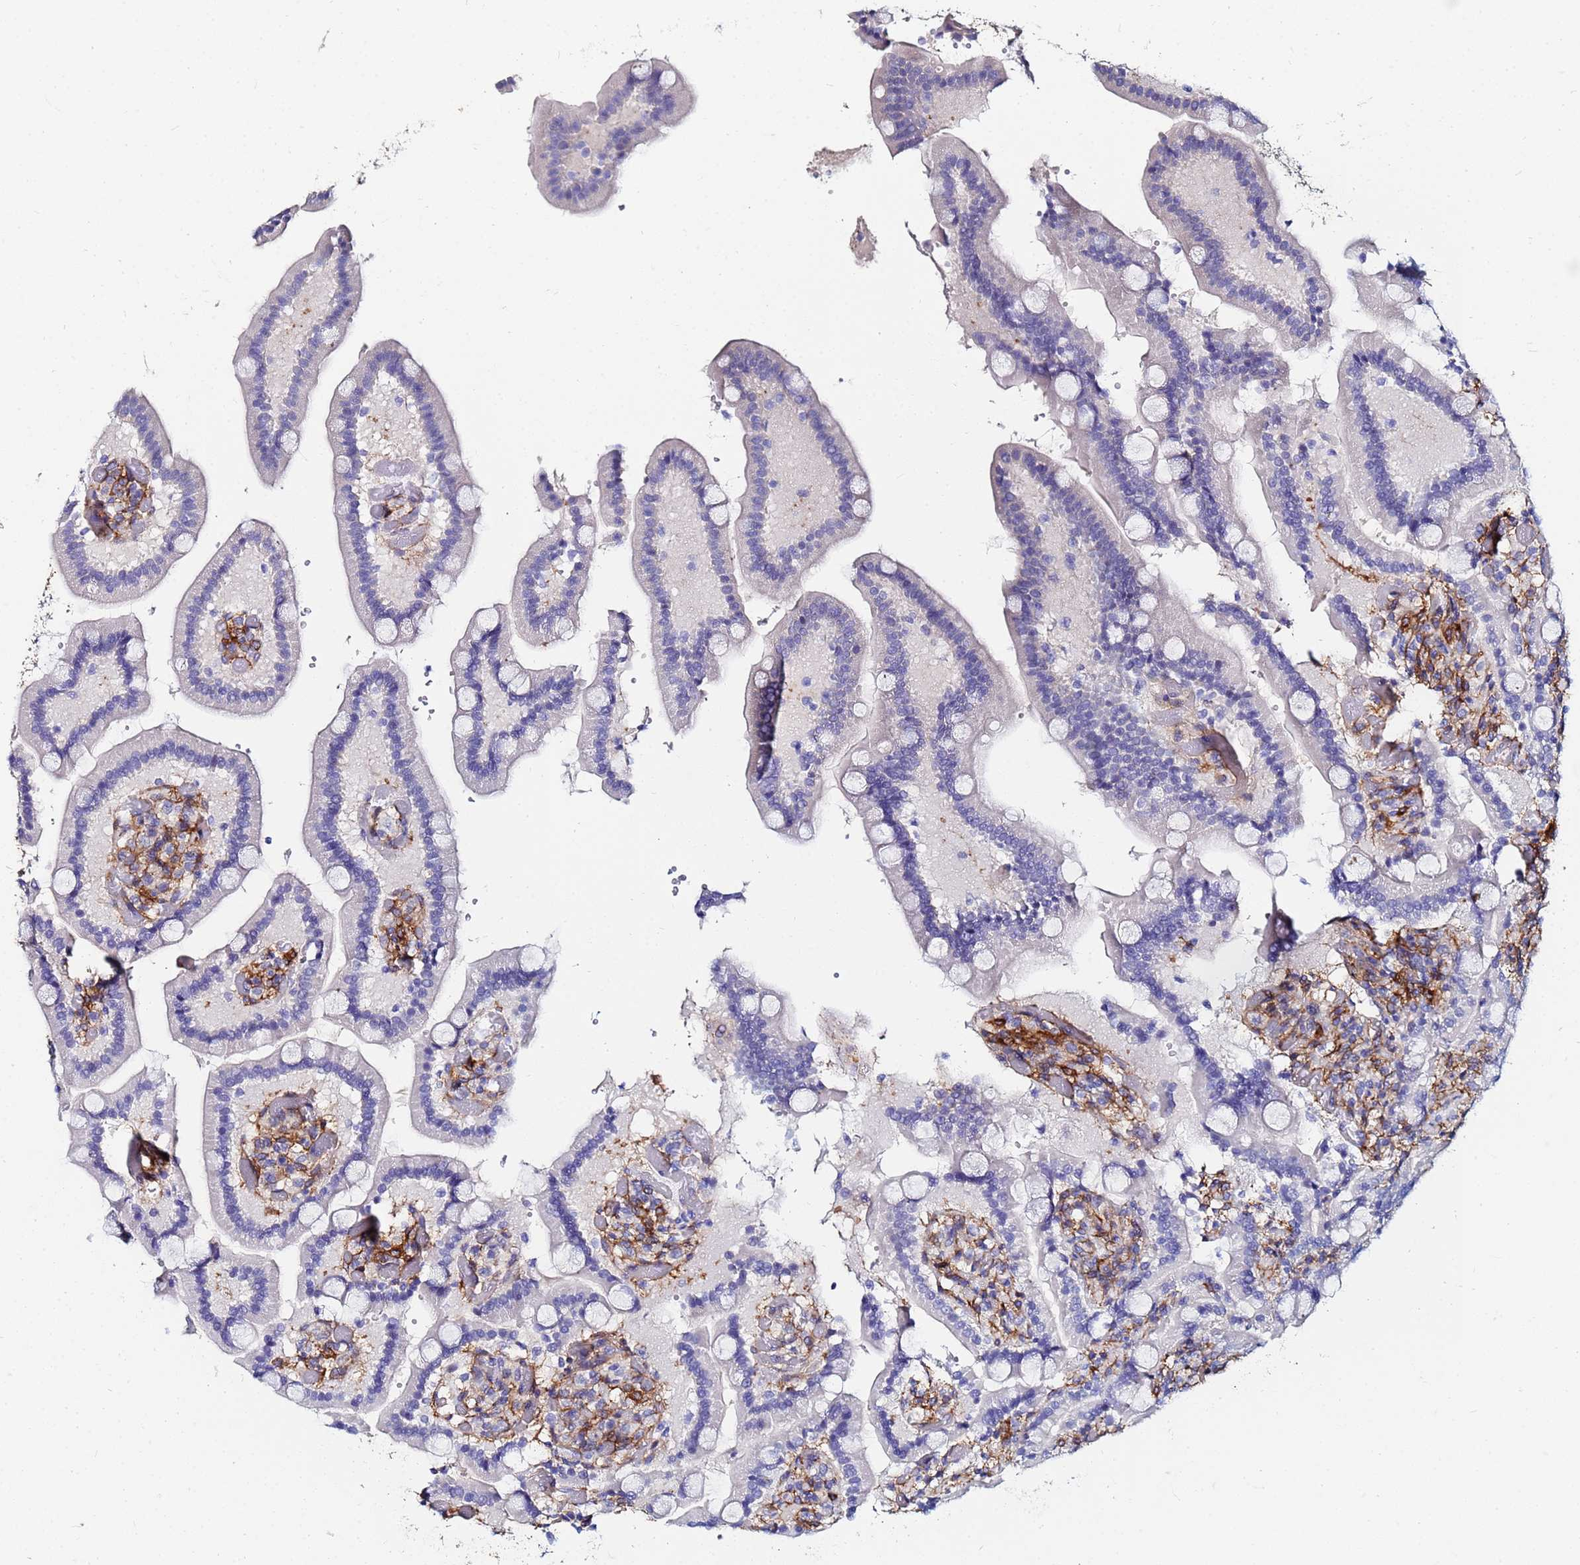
{"staining": {"intensity": "negative", "quantity": "none", "location": "none"}, "tissue": "duodenum", "cell_type": "Glandular cells", "image_type": "normal", "snomed": [{"axis": "morphology", "description": "Normal tissue, NOS"}, {"axis": "topography", "description": "Duodenum"}], "caption": "Glandular cells show no significant protein staining in unremarkable duodenum.", "gene": "BASP1", "patient": {"sex": "female", "age": 62}}